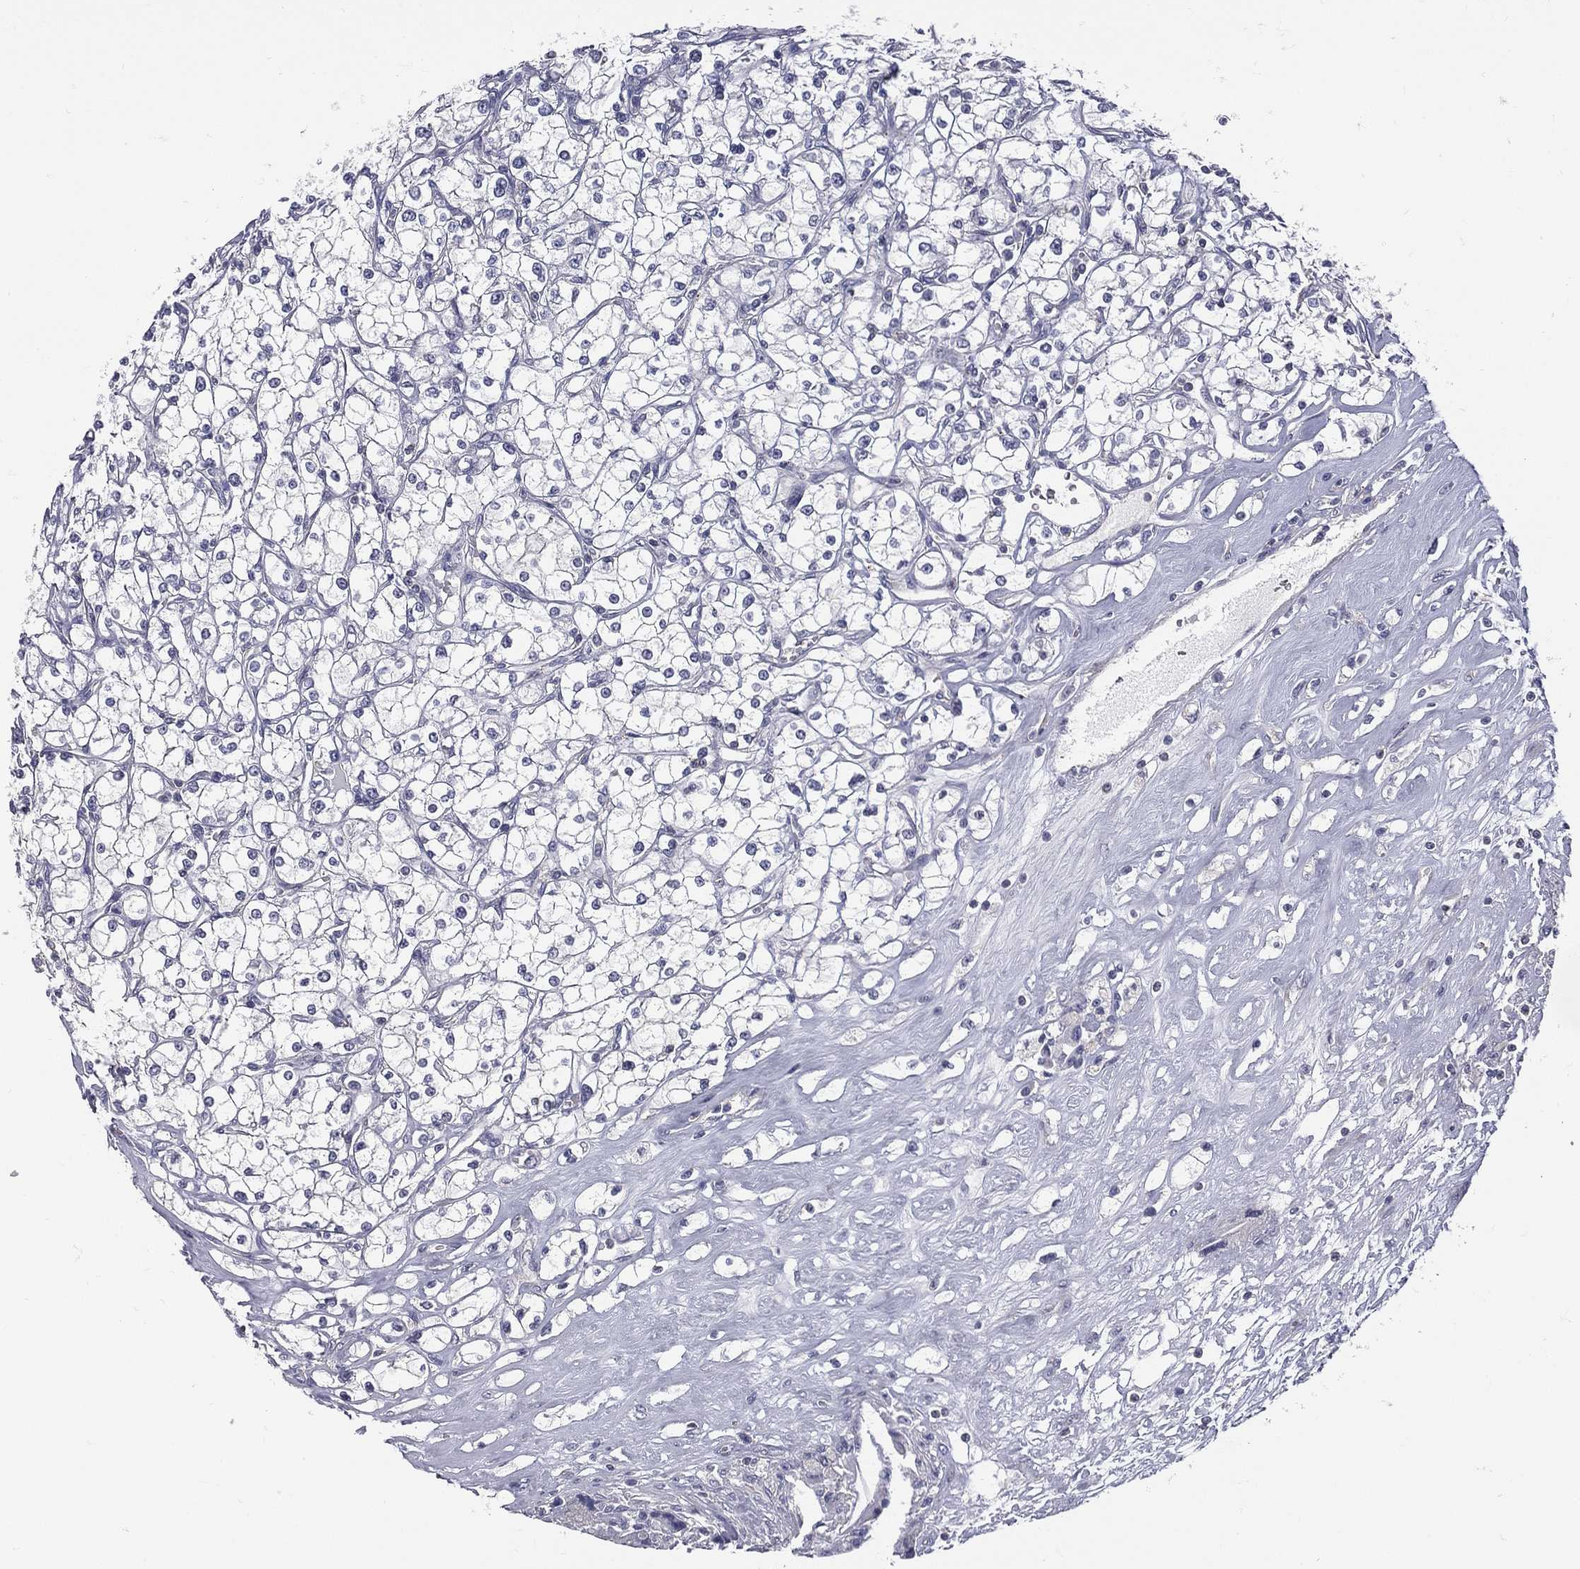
{"staining": {"intensity": "negative", "quantity": "none", "location": "none"}, "tissue": "renal cancer", "cell_type": "Tumor cells", "image_type": "cancer", "snomed": [{"axis": "morphology", "description": "Adenocarcinoma, NOS"}, {"axis": "topography", "description": "Kidney"}], "caption": "The image exhibits no staining of tumor cells in renal adenocarcinoma. (Brightfield microscopy of DAB (3,3'-diaminobenzidine) immunohistochemistry (IHC) at high magnification).", "gene": "ETNPPL", "patient": {"sex": "male", "age": 67}}